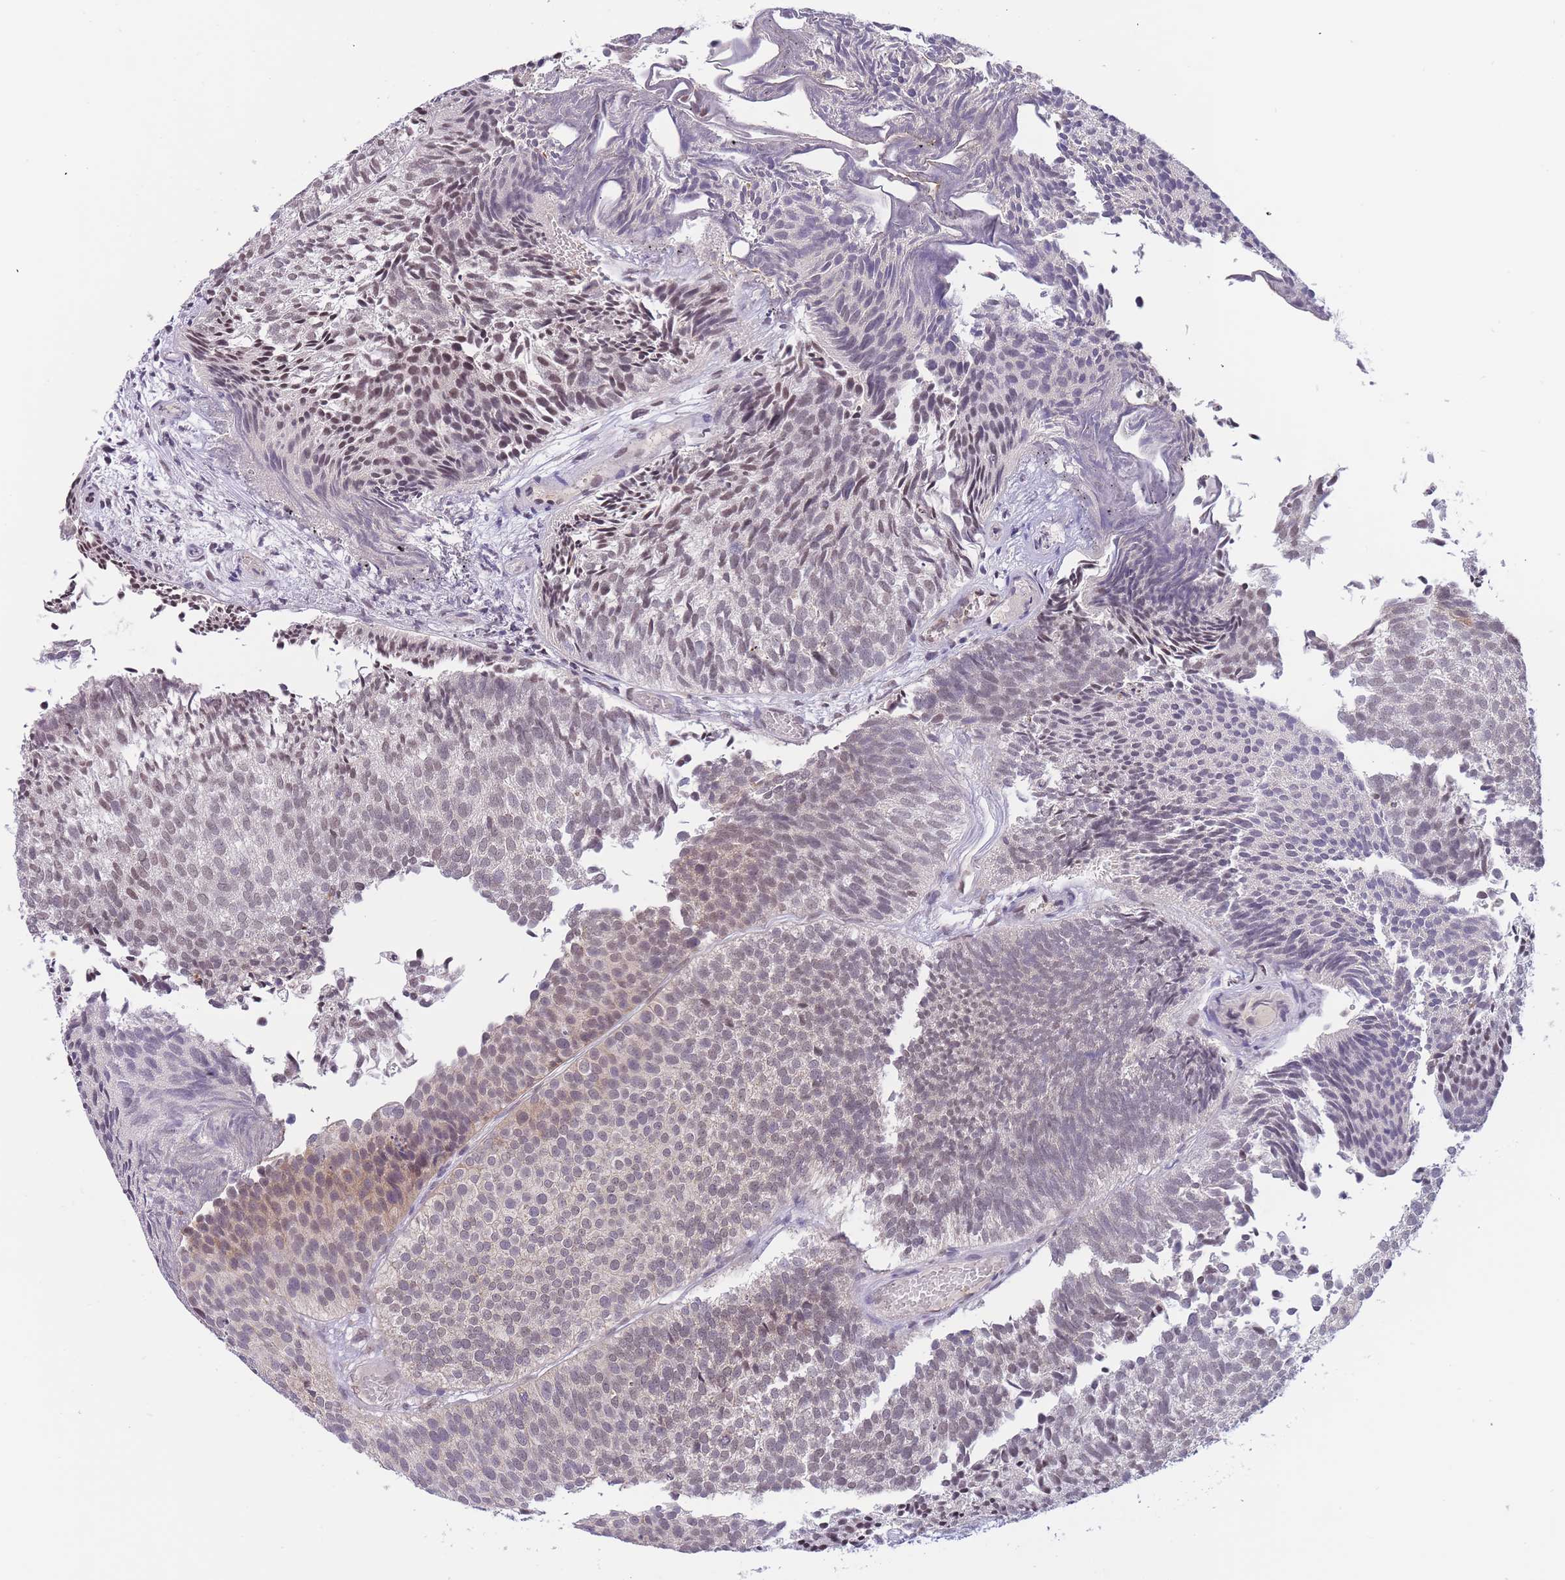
{"staining": {"intensity": "weak", "quantity": "25%-75%", "location": "nuclear"}, "tissue": "urothelial cancer", "cell_type": "Tumor cells", "image_type": "cancer", "snomed": [{"axis": "morphology", "description": "Urothelial carcinoma, Low grade"}, {"axis": "topography", "description": "Urinary bladder"}], "caption": "Immunohistochemical staining of low-grade urothelial carcinoma shows low levels of weak nuclear protein staining in approximately 25%-75% of tumor cells. (DAB = brown stain, brightfield microscopy at high magnification).", "gene": "GOLGA6L25", "patient": {"sex": "male", "age": 84}}